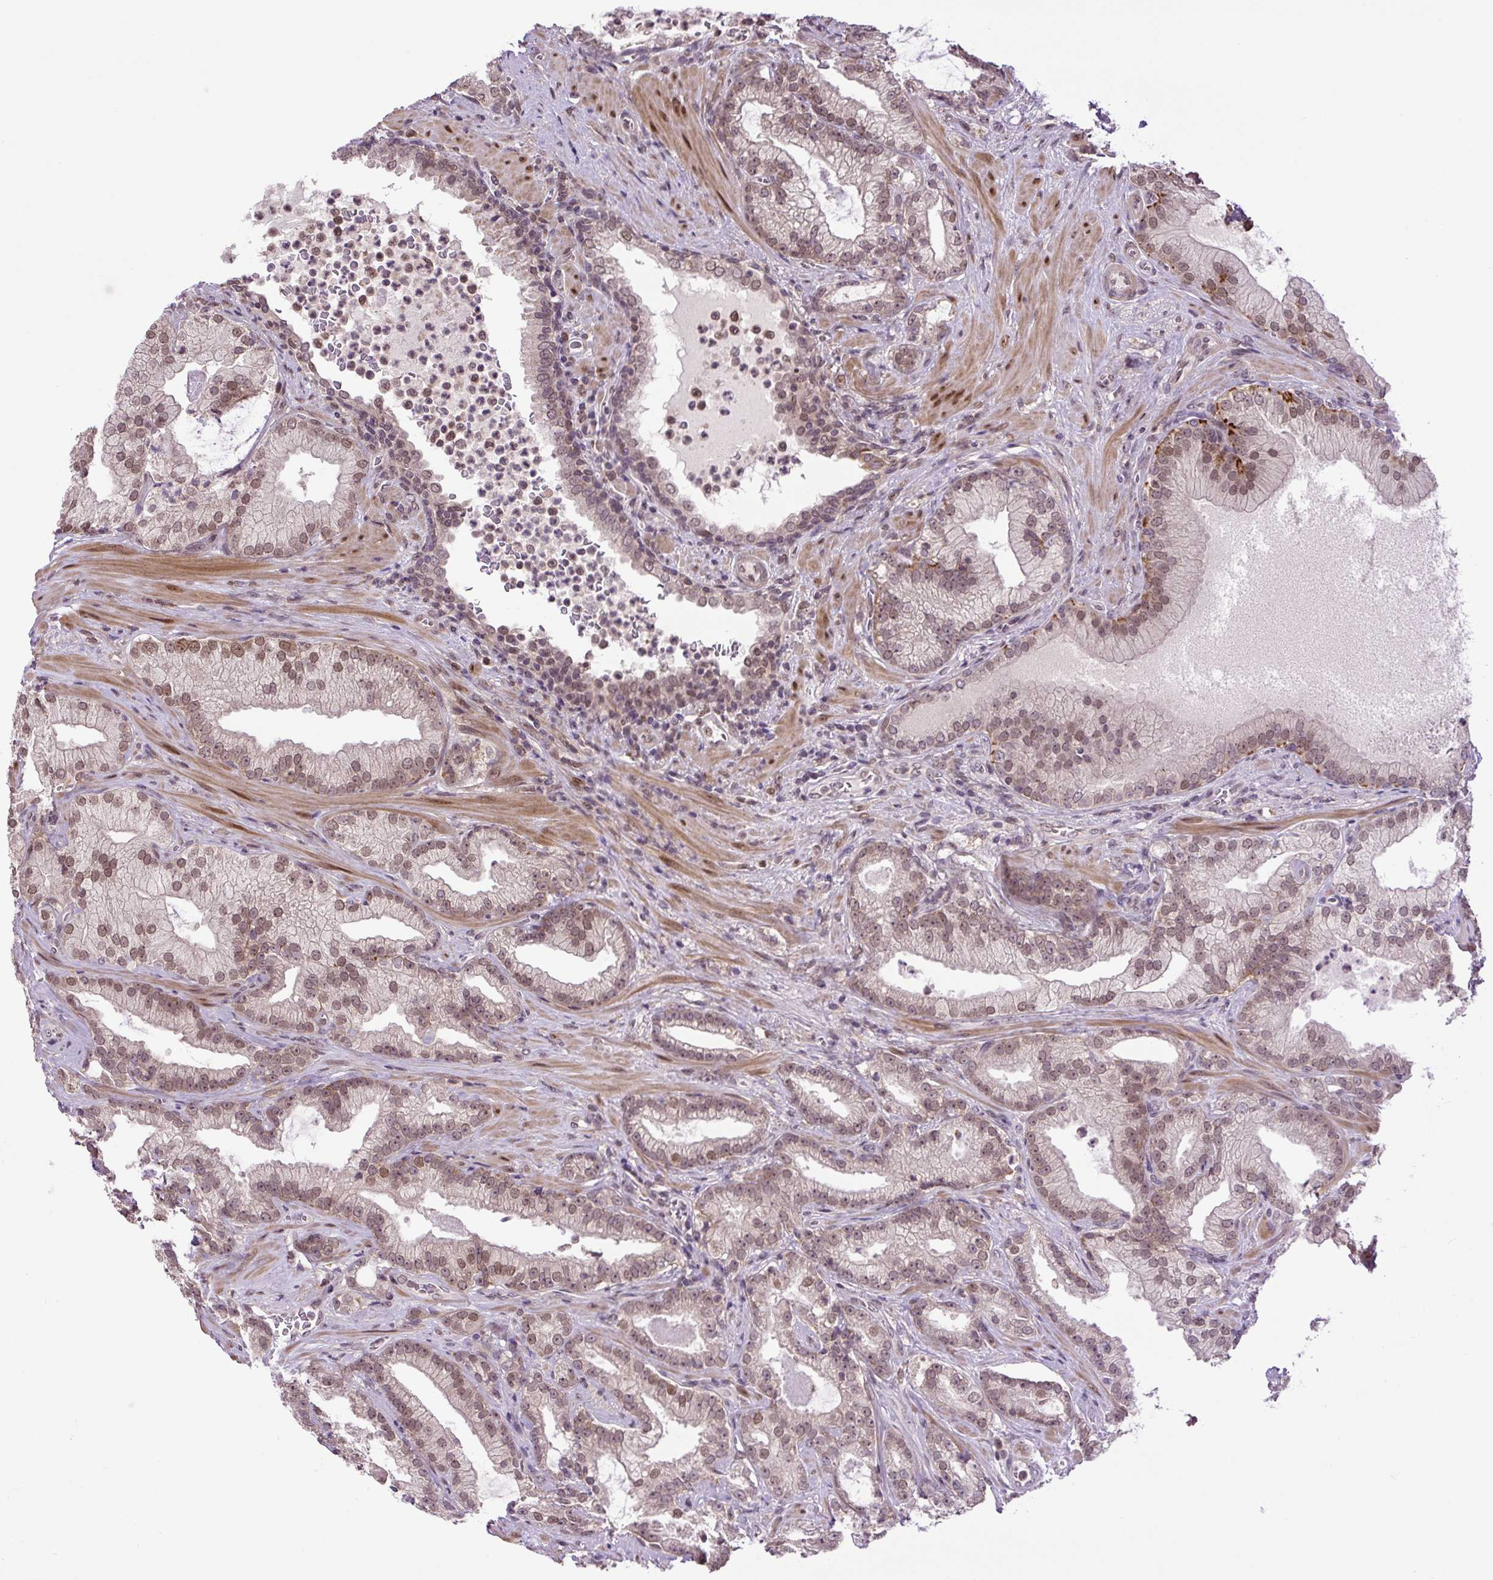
{"staining": {"intensity": "moderate", "quantity": ">75%", "location": "nuclear"}, "tissue": "prostate cancer", "cell_type": "Tumor cells", "image_type": "cancer", "snomed": [{"axis": "morphology", "description": "Adenocarcinoma, High grade"}, {"axis": "topography", "description": "Prostate"}], "caption": "This histopathology image demonstrates immunohistochemistry staining of prostate adenocarcinoma (high-grade), with medium moderate nuclear staining in about >75% of tumor cells.", "gene": "KPNA1", "patient": {"sex": "male", "age": 68}}